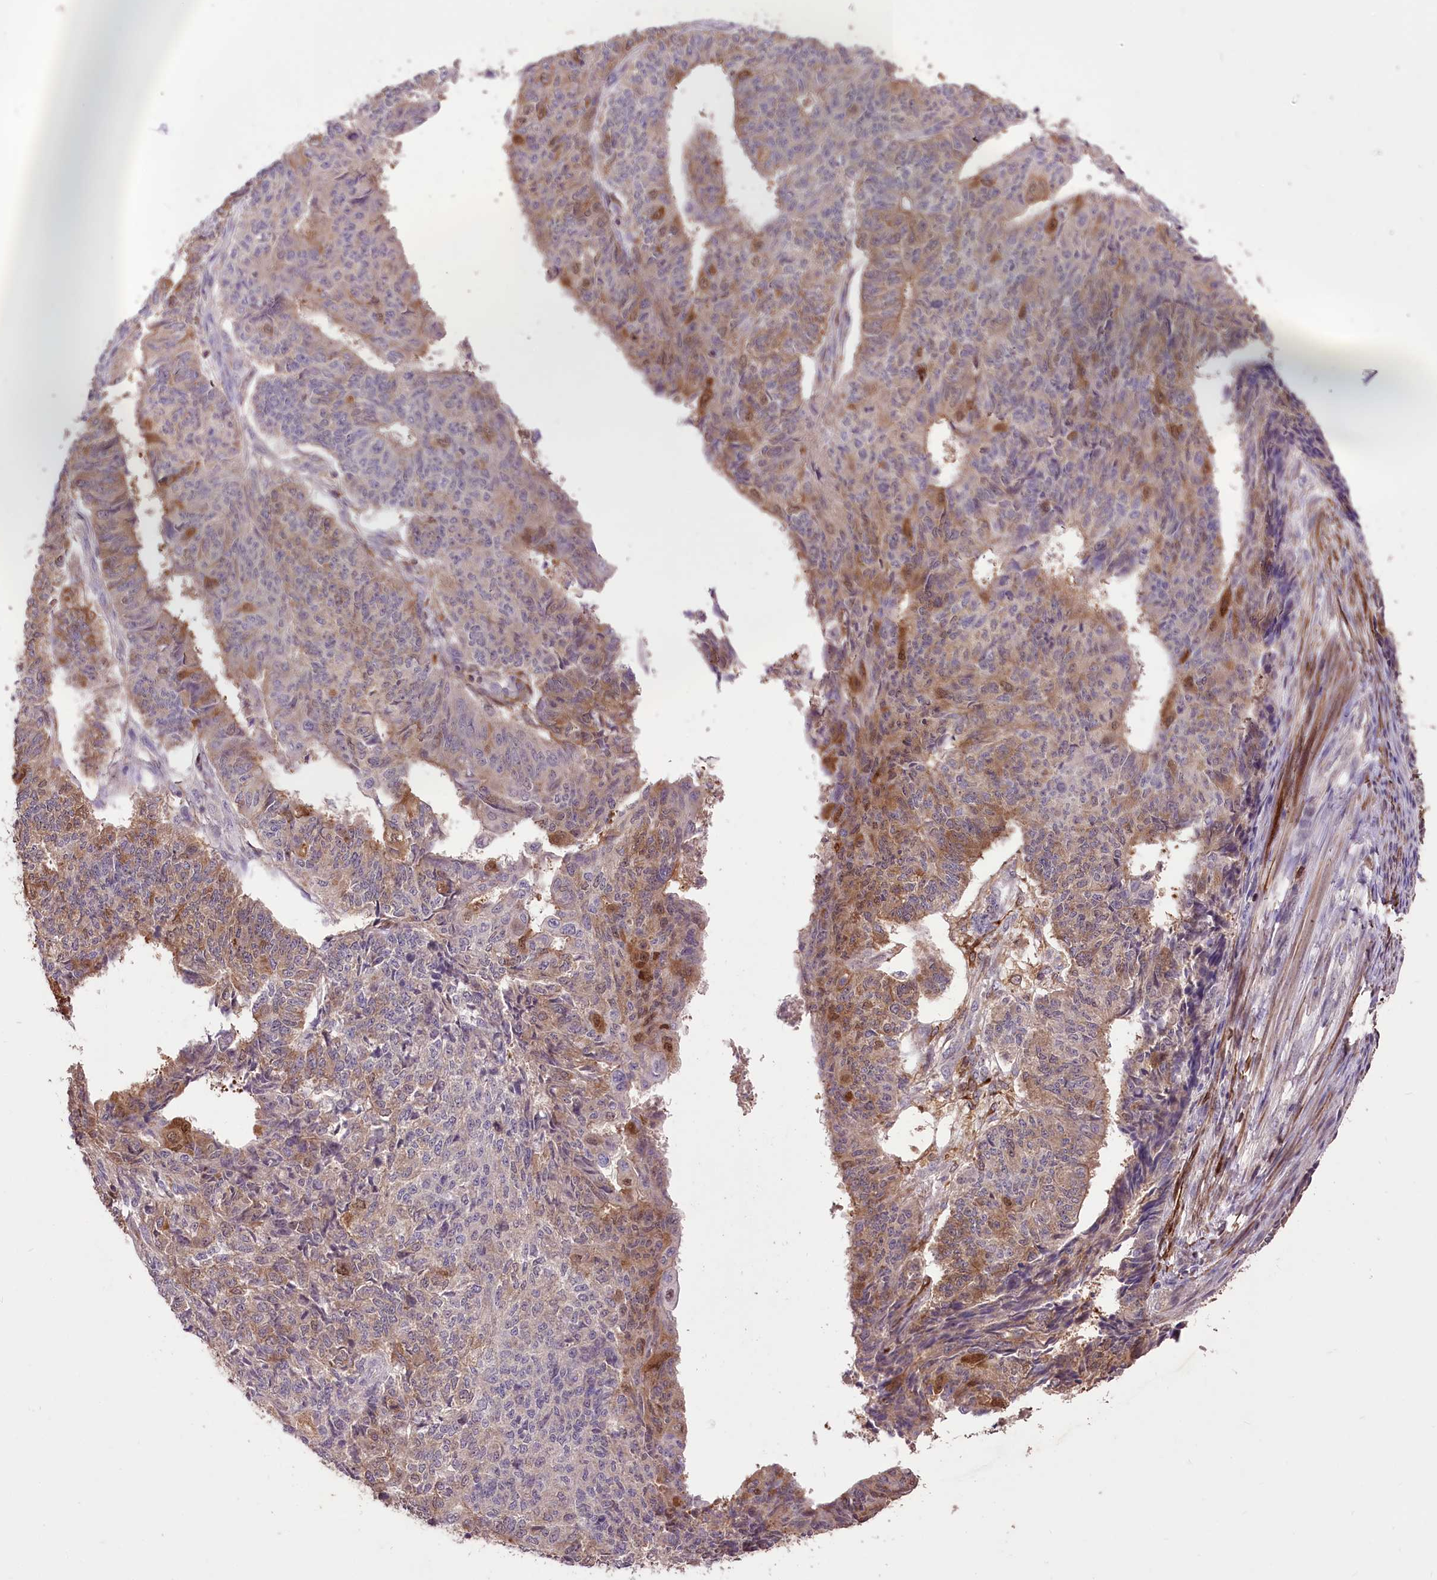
{"staining": {"intensity": "moderate", "quantity": "<25%", "location": "cytoplasmic/membranous,nuclear"}, "tissue": "endometrial cancer", "cell_type": "Tumor cells", "image_type": "cancer", "snomed": [{"axis": "morphology", "description": "Adenocarcinoma, NOS"}, {"axis": "topography", "description": "Endometrium"}], "caption": "Immunohistochemistry histopathology image of human endometrial cancer (adenocarcinoma) stained for a protein (brown), which displays low levels of moderate cytoplasmic/membranous and nuclear positivity in approximately <25% of tumor cells.", "gene": "SERGEF", "patient": {"sex": "female", "age": 32}}